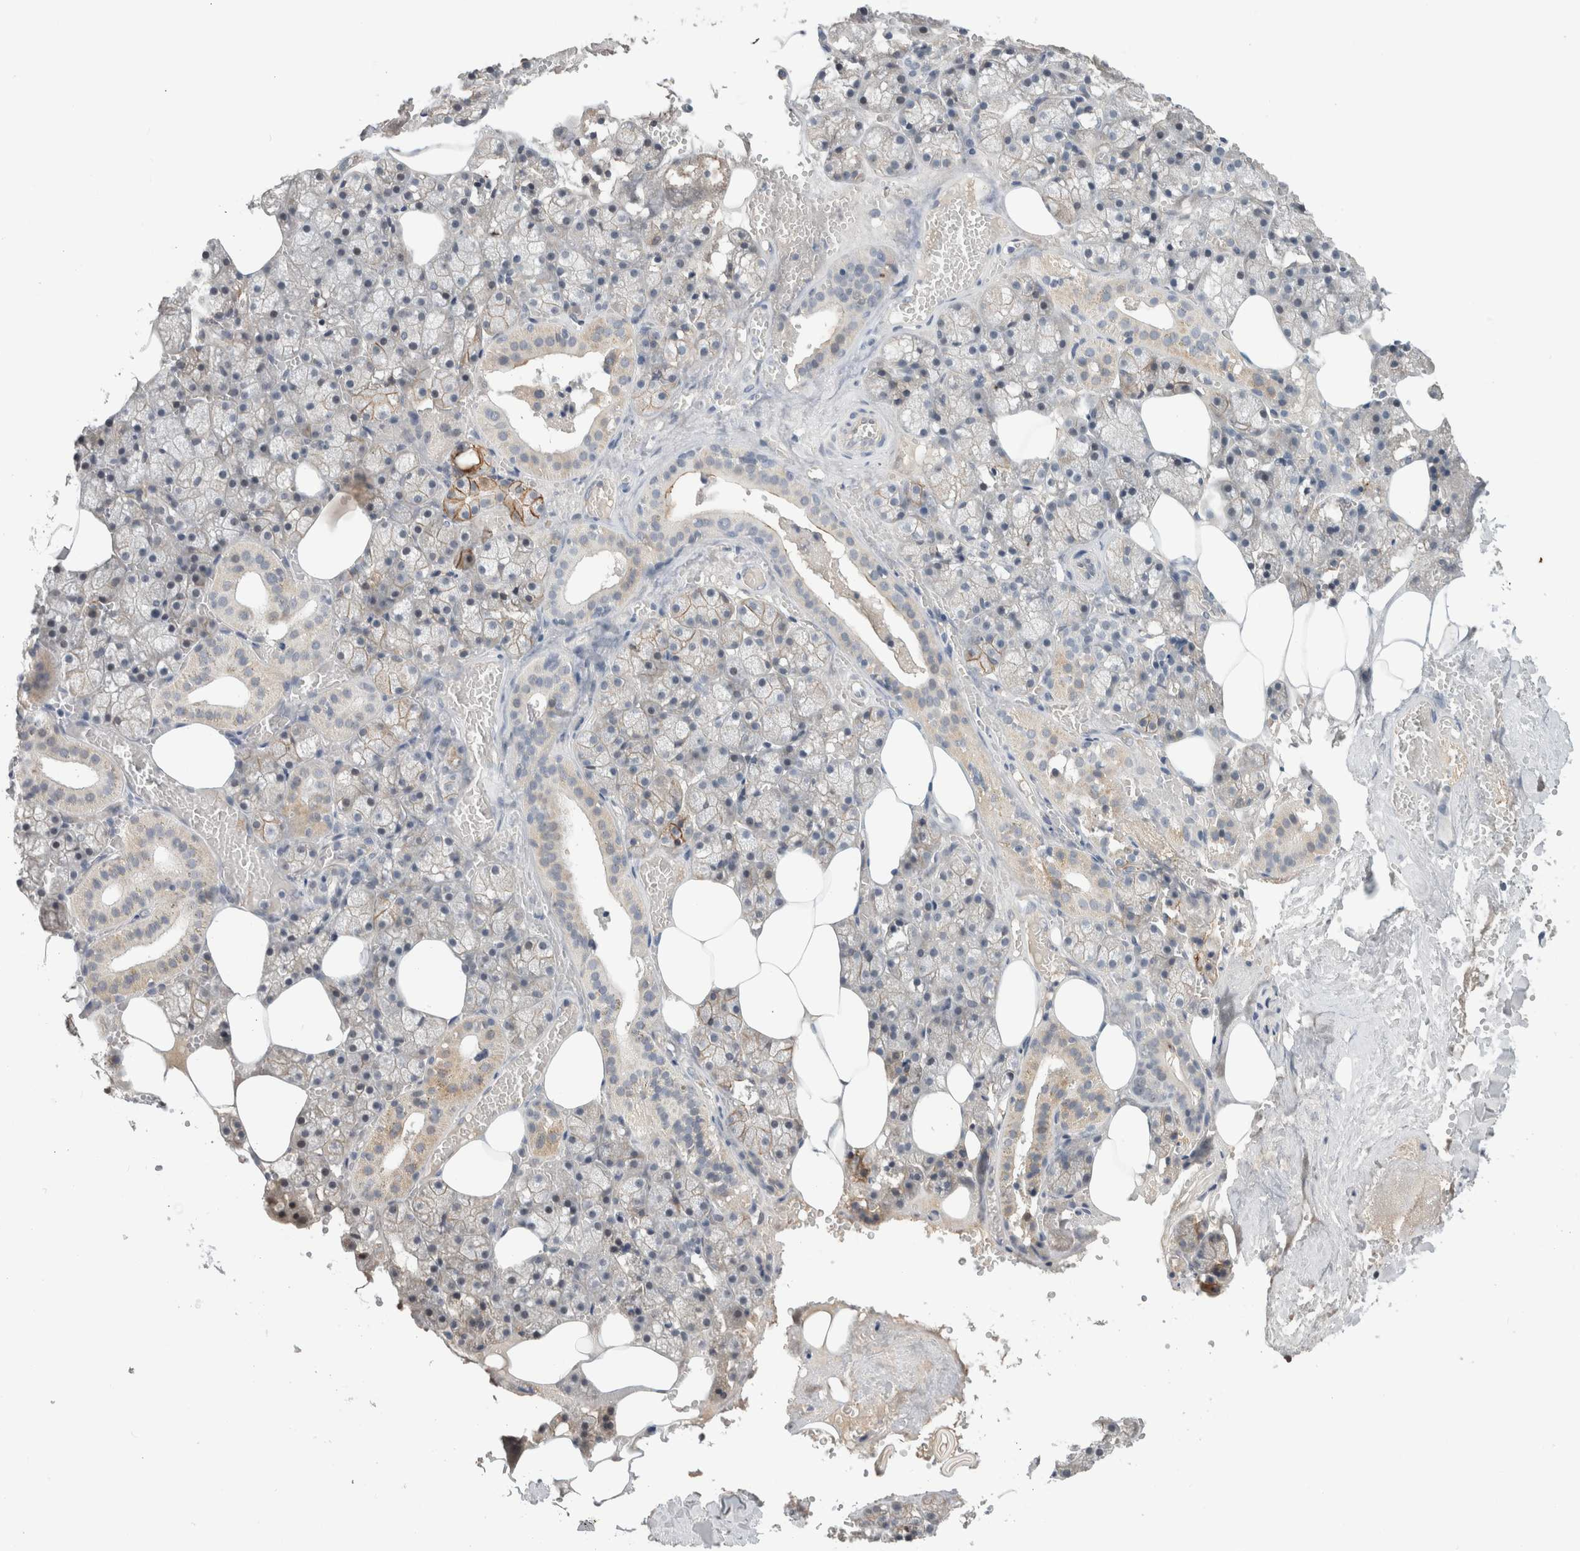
{"staining": {"intensity": "moderate", "quantity": "<25%", "location": "cytoplasmic/membranous"}, "tissue": "salivary gland", "cell_type": "Glandular cells", "image_type": "normal", "snomed": [{"axis": "morphology", "description": "Normal tissue, NOS"}, {"axis": "topography", "description": "Salivary gland"}], "caption": "Protein staining demonstrates moderate cytoplasmic/membranous staining in about <25% of glandular cells in unremarkable salivary gland.", "gene": "HCN3", "patient": {"sex": "male", "age": 62}}